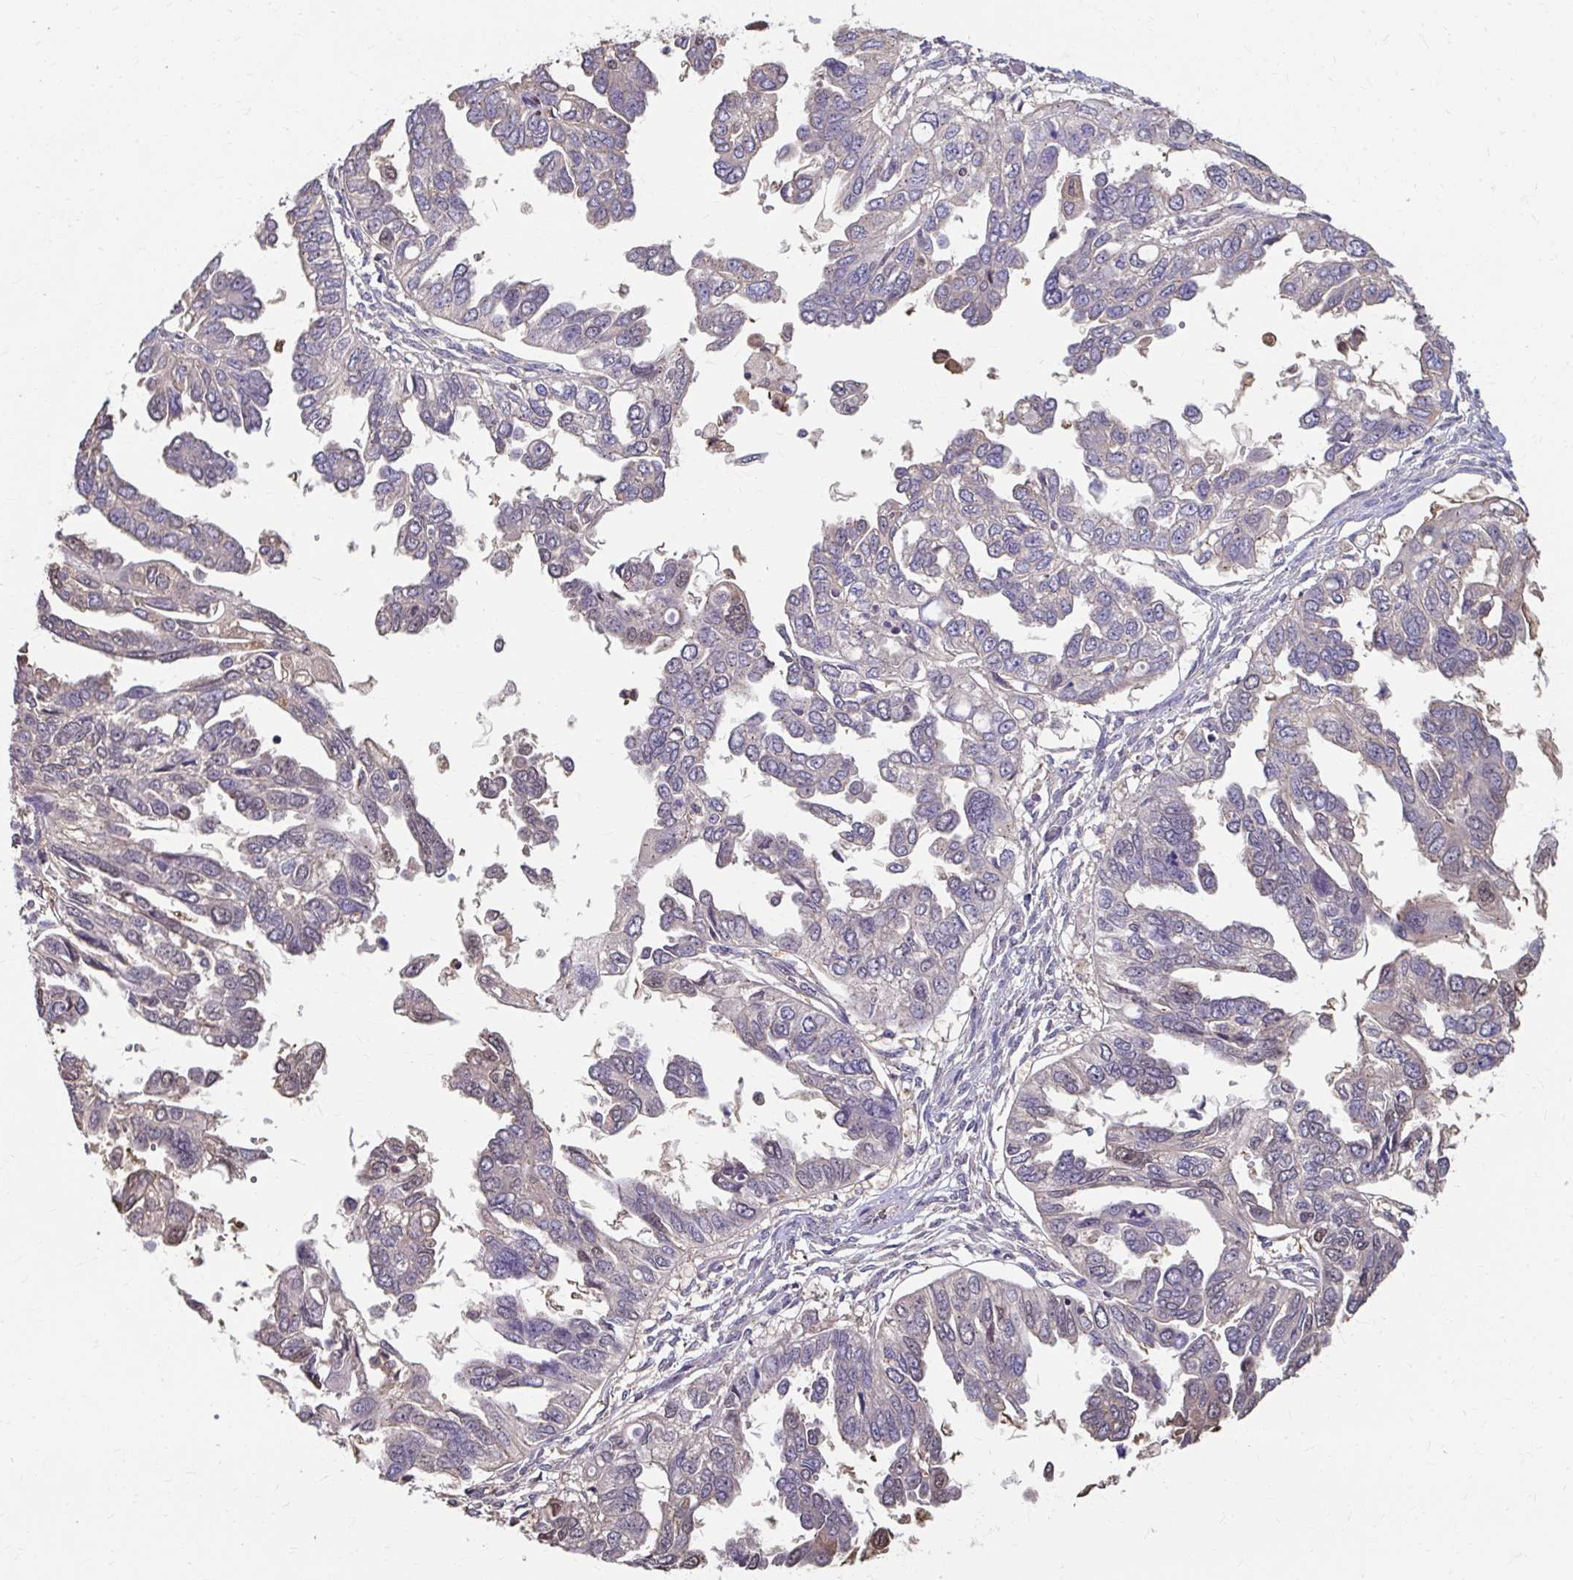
{"staining": {"intensity": "negative", "quantity": "none", "location": "none"}, "tissue": "ovarian cancer", "cell_type": "Tumor cells", "image_type": "cancer", "snomed": [{"axis": "morphology", "description": "Cystadenocarcinoma, serous, NOS"}, {"axis": "topography", "description": "Ovary"}], "caption": "Protein analysis of ovarian cancer (serous cystadenocarcinoma) reveals no significant expression in tumor cells.", "gene": "ING4", "patient": {"sex": "female", "age": 53}}